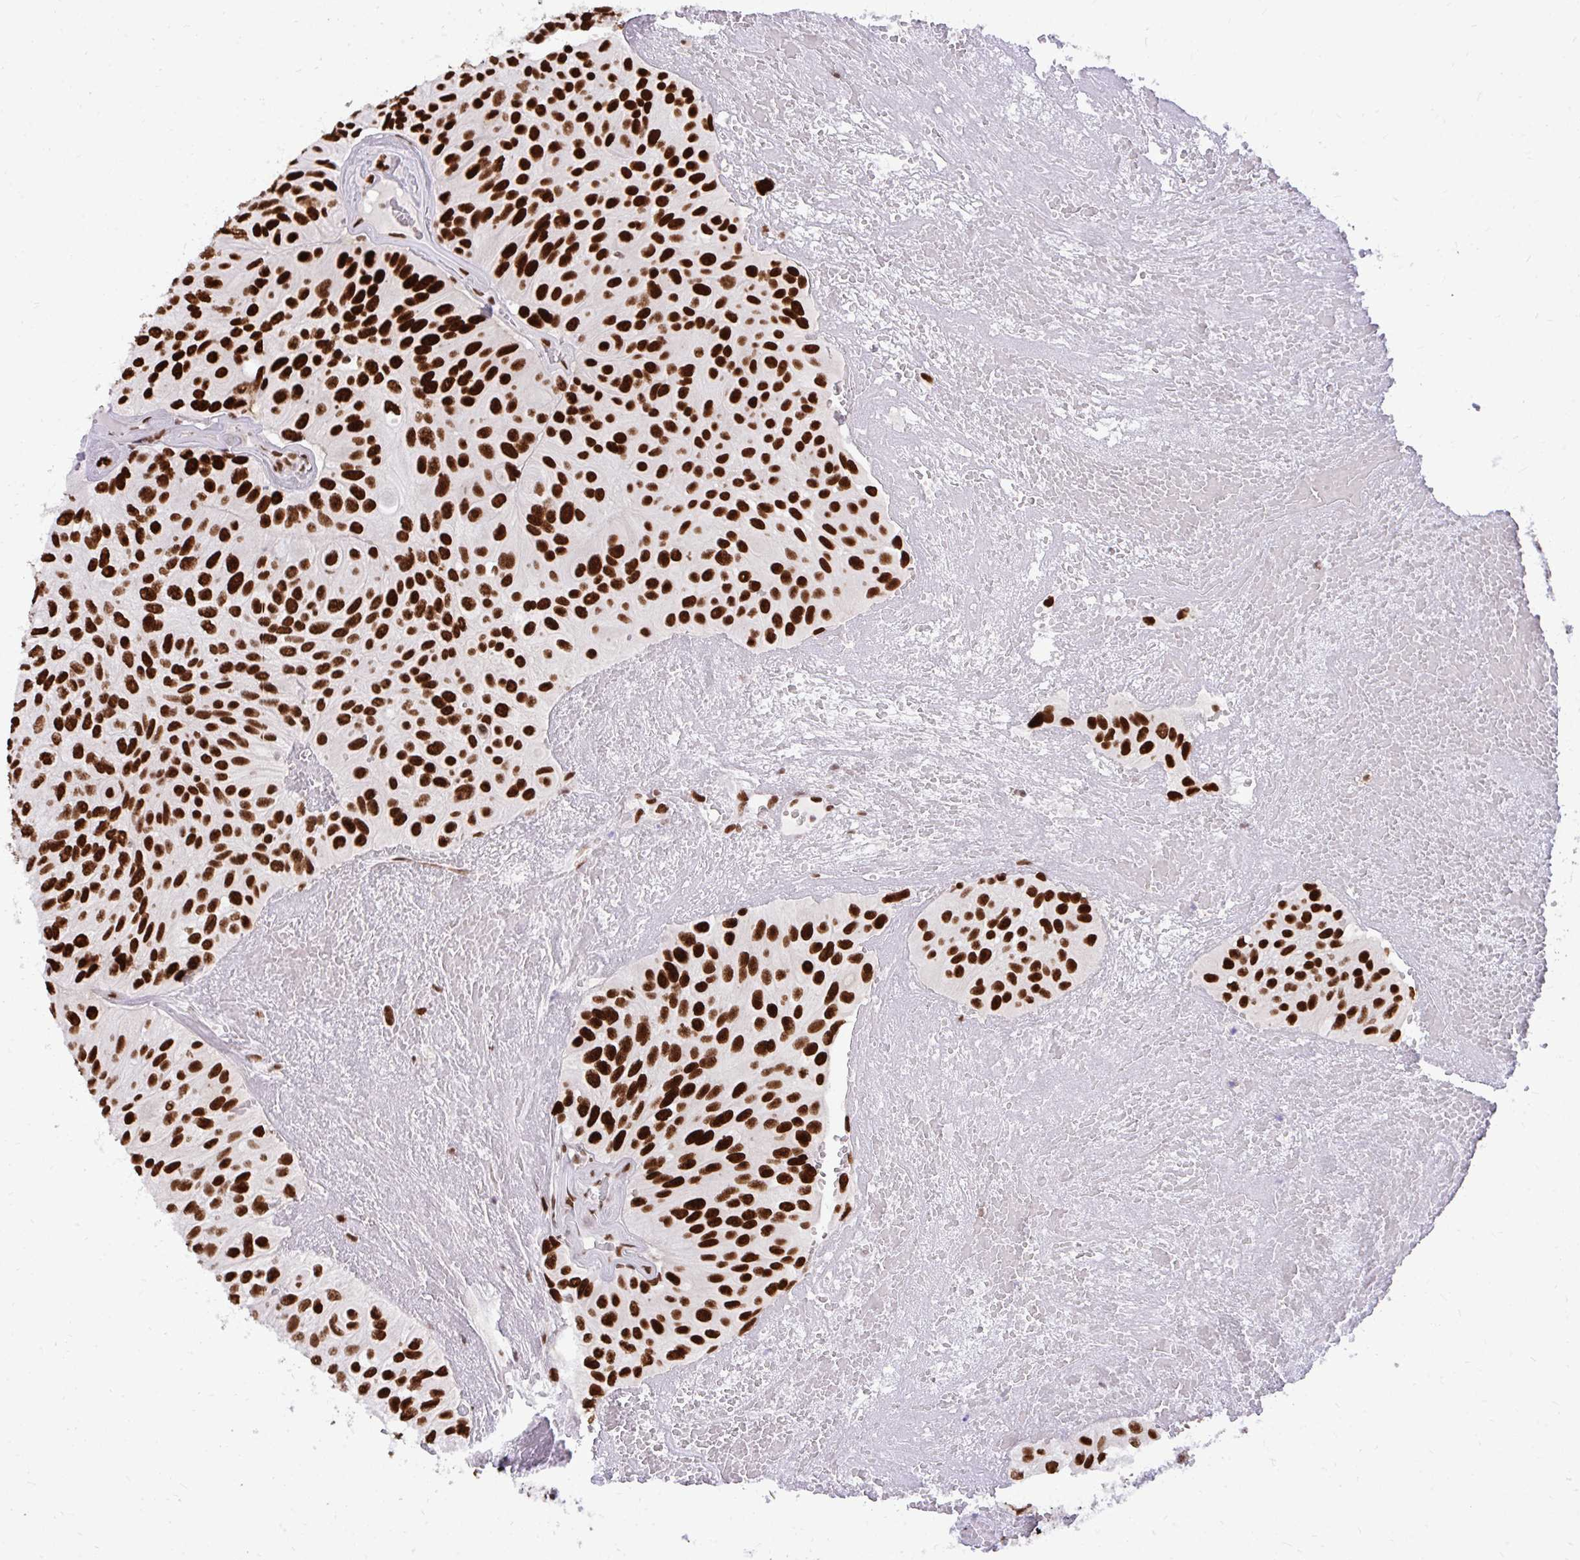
{"staining": {"intensity": "strong", "quantity": ">75%", "location": "nuclear"}, "tissue": "urothelial cancer", "cell_type": "Tumor cells", "image_type": "cancer", "snomed": [{"axis": "morphology", "description": "Urothelial carcinoma, High grade"}, {"axis": "topography", "description": "Urinary bladder"}], "caption": "The micrograph shows immunohistochemical staining of urothelial cancer. There is strong nuclear expression is present in approximately >75% of tumor cells.", "gene": "CDYL", "patient": {"sex": "male", "age": 66}}